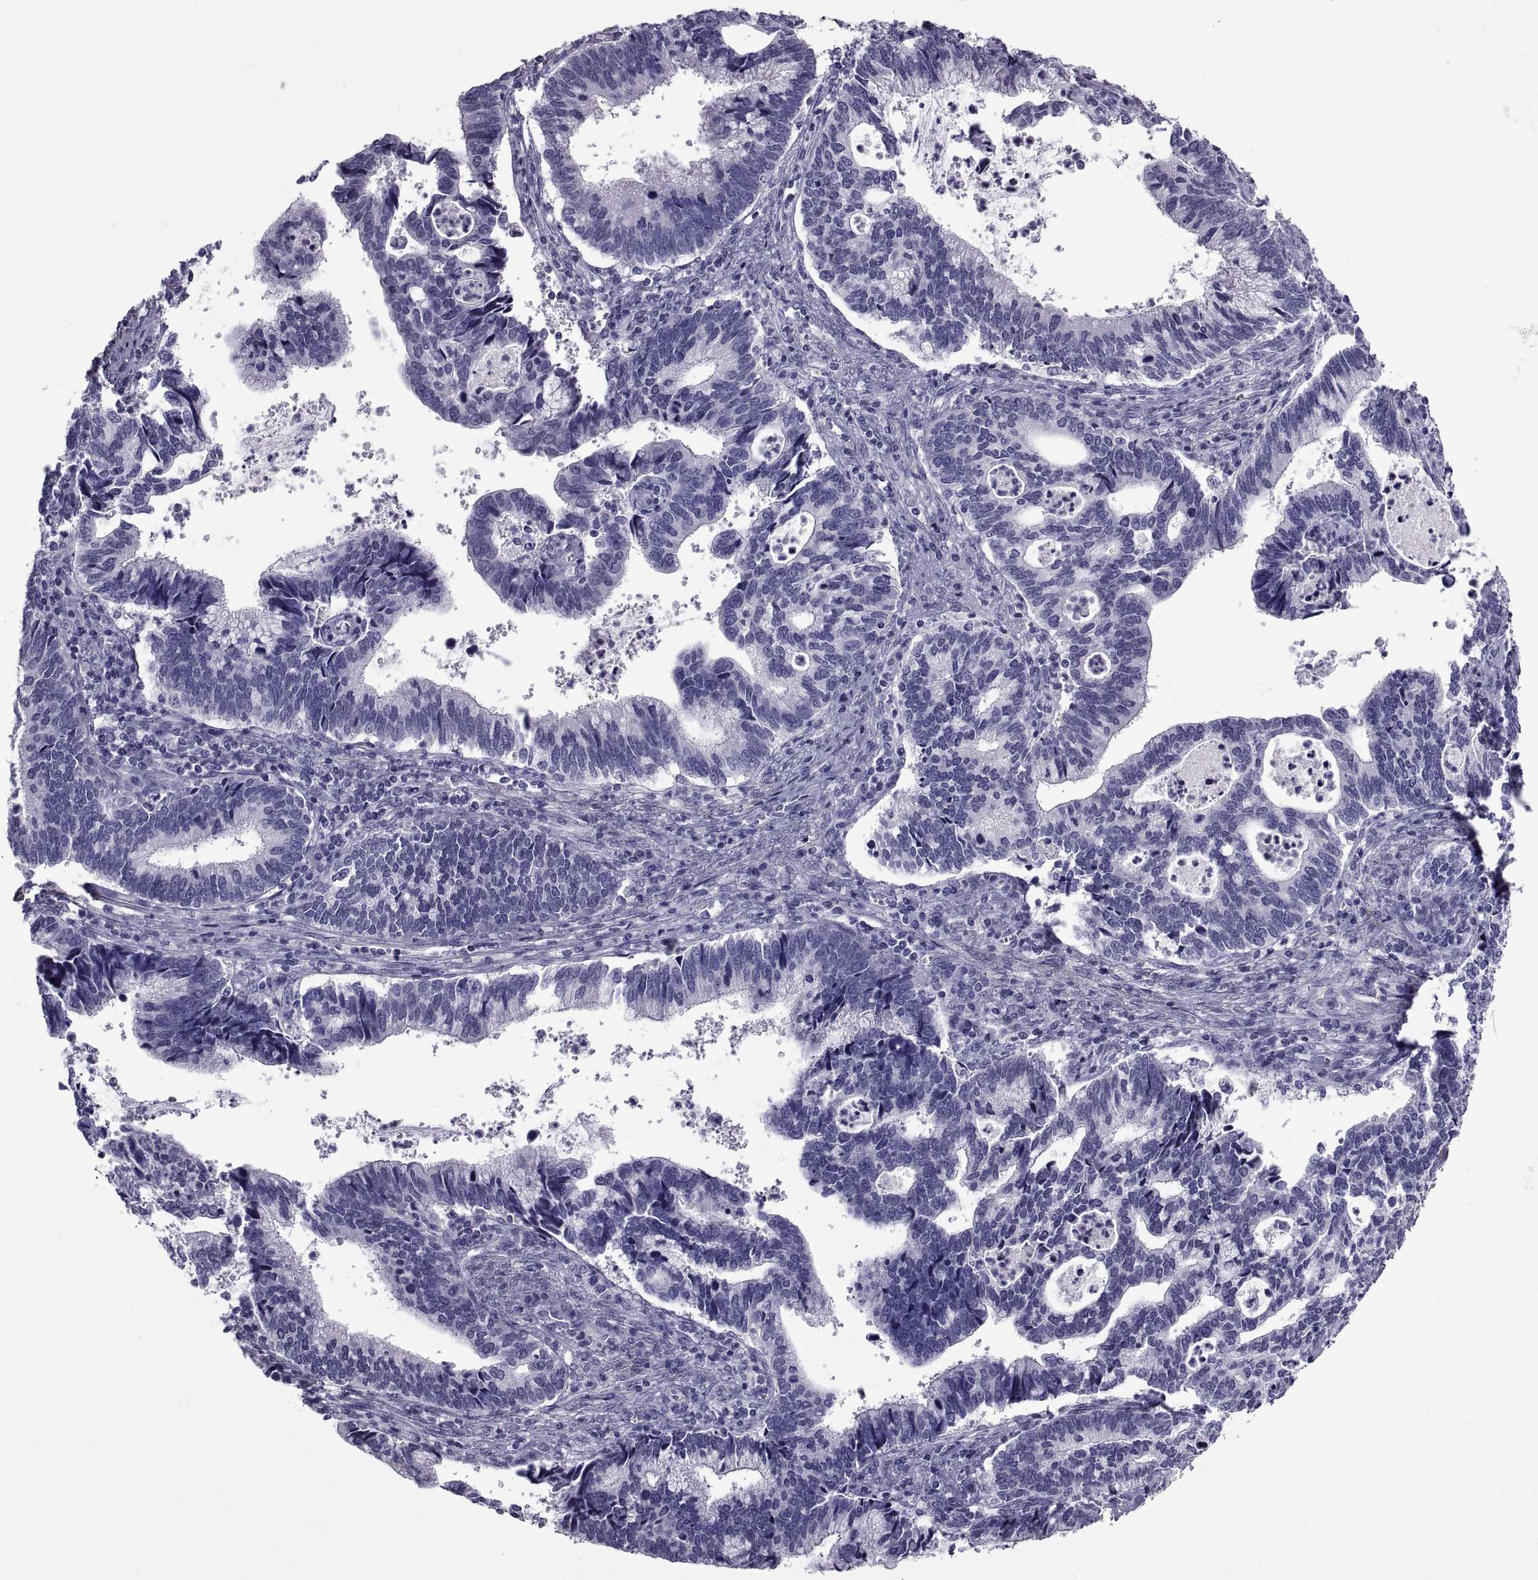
{"staining": {"intensity": "negative", "quantity": "none", "location": "none"}, "tissue": "cervical cancer", "cell_type": "Tumor cells", "image_type": "cancer", "snomed": [{"axis": "morphology", "description": "Adenocarcinoma, NOS"}, {"axis": "topography", "description": "Cervix"}], "caption": "Tumor cells show no significant staining in adenocarcinoma (cervical).", "gene": "MAGEB1", "patient": {"sex": "female", "age": 42}}